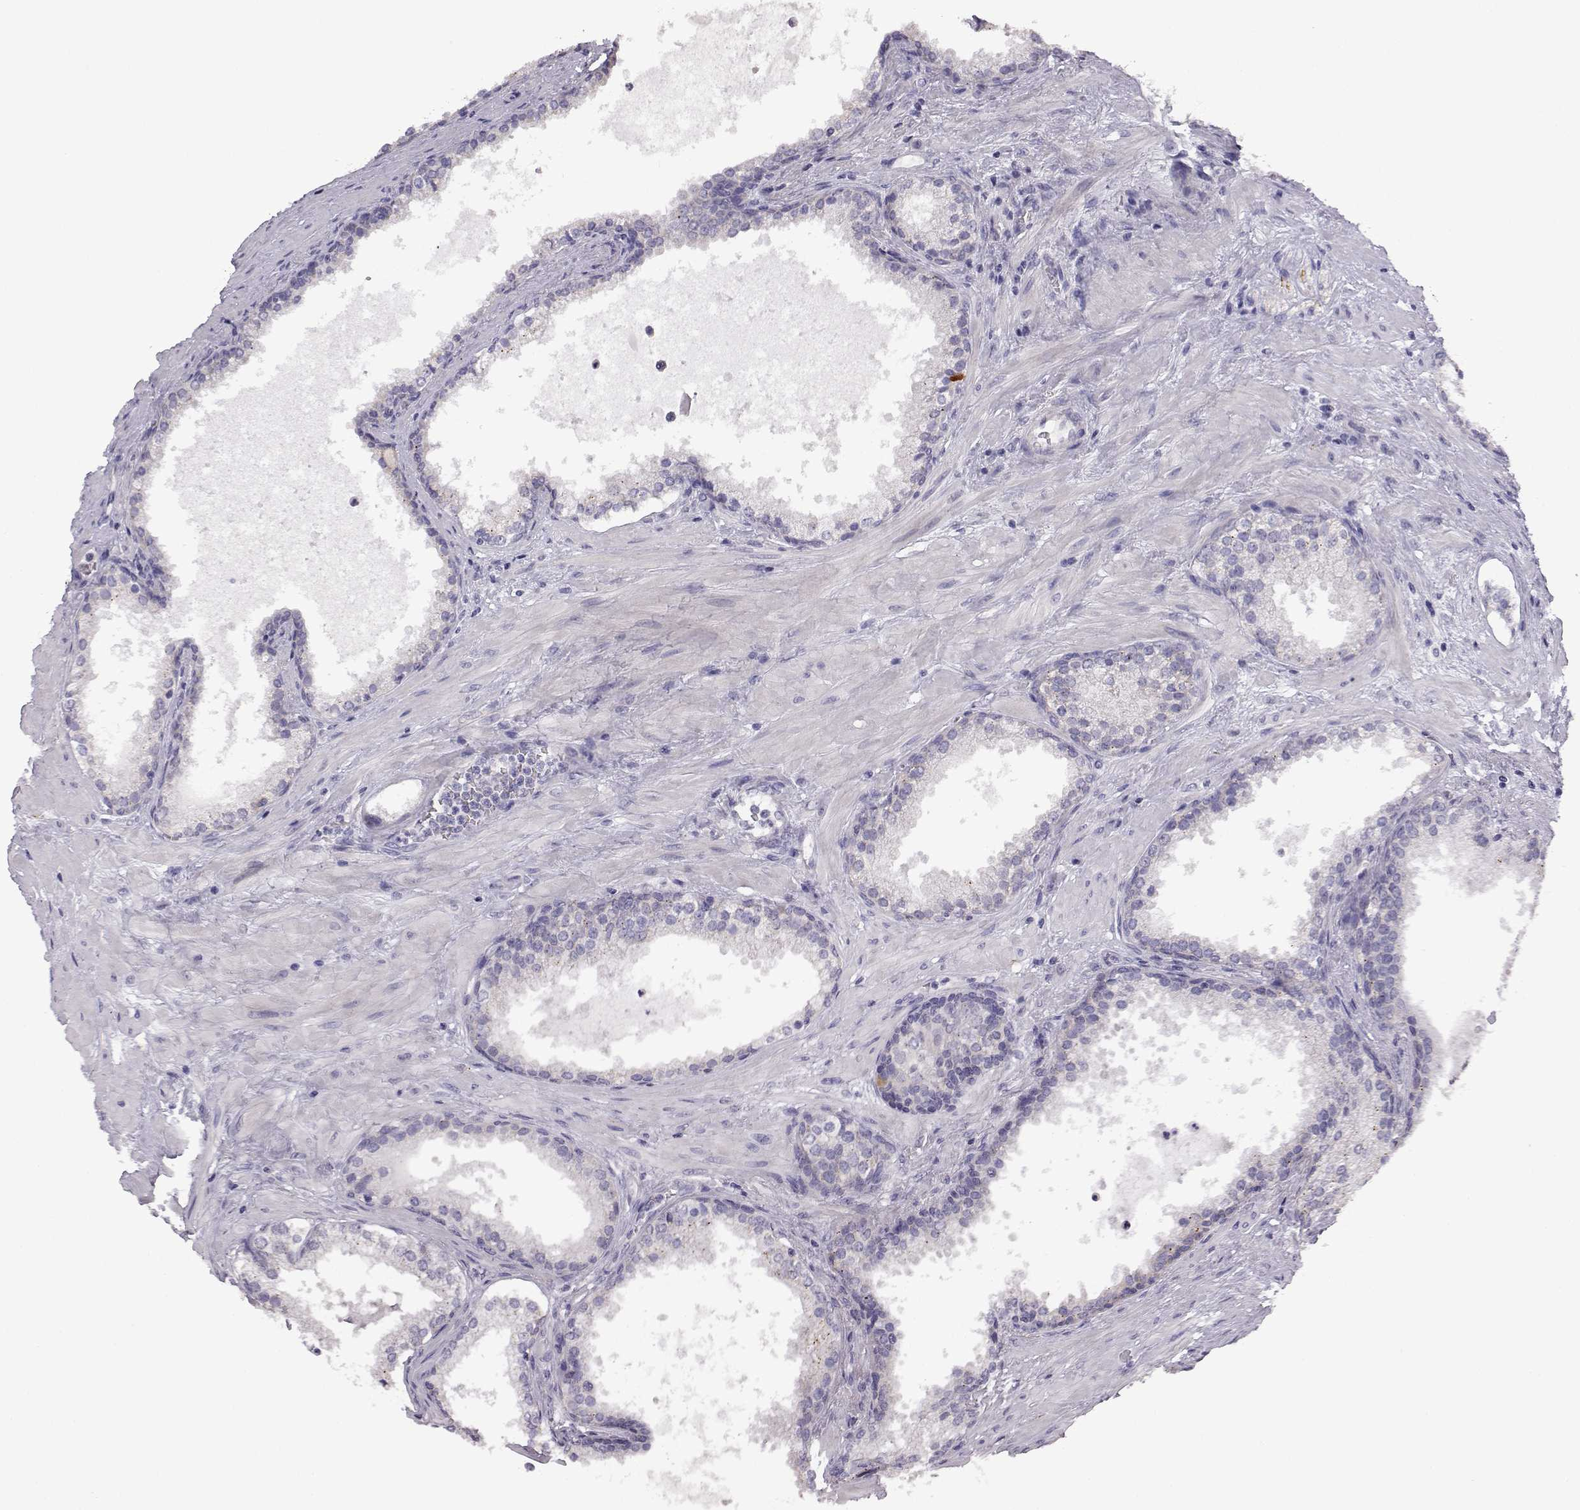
{"staining": {"intensity": "negative", "quantity": "none", "location": "none"}, "tissue": "prostate cancer", "cell_type": "Tumor cells", "image_type": "cancer", "snomed": [{"axis": "morphology", "description": "Adenocarcinoma, Low grade"}, {"axis": "topography", "description": "Prostate"}], "caption": "Adenocarcinoma (low-grade) (prostate) was stained to show a protein in brown. There is no significant positivity in tumor cells.", "gene": "VGF", "patient": {"sex": "male", "age": 56}}